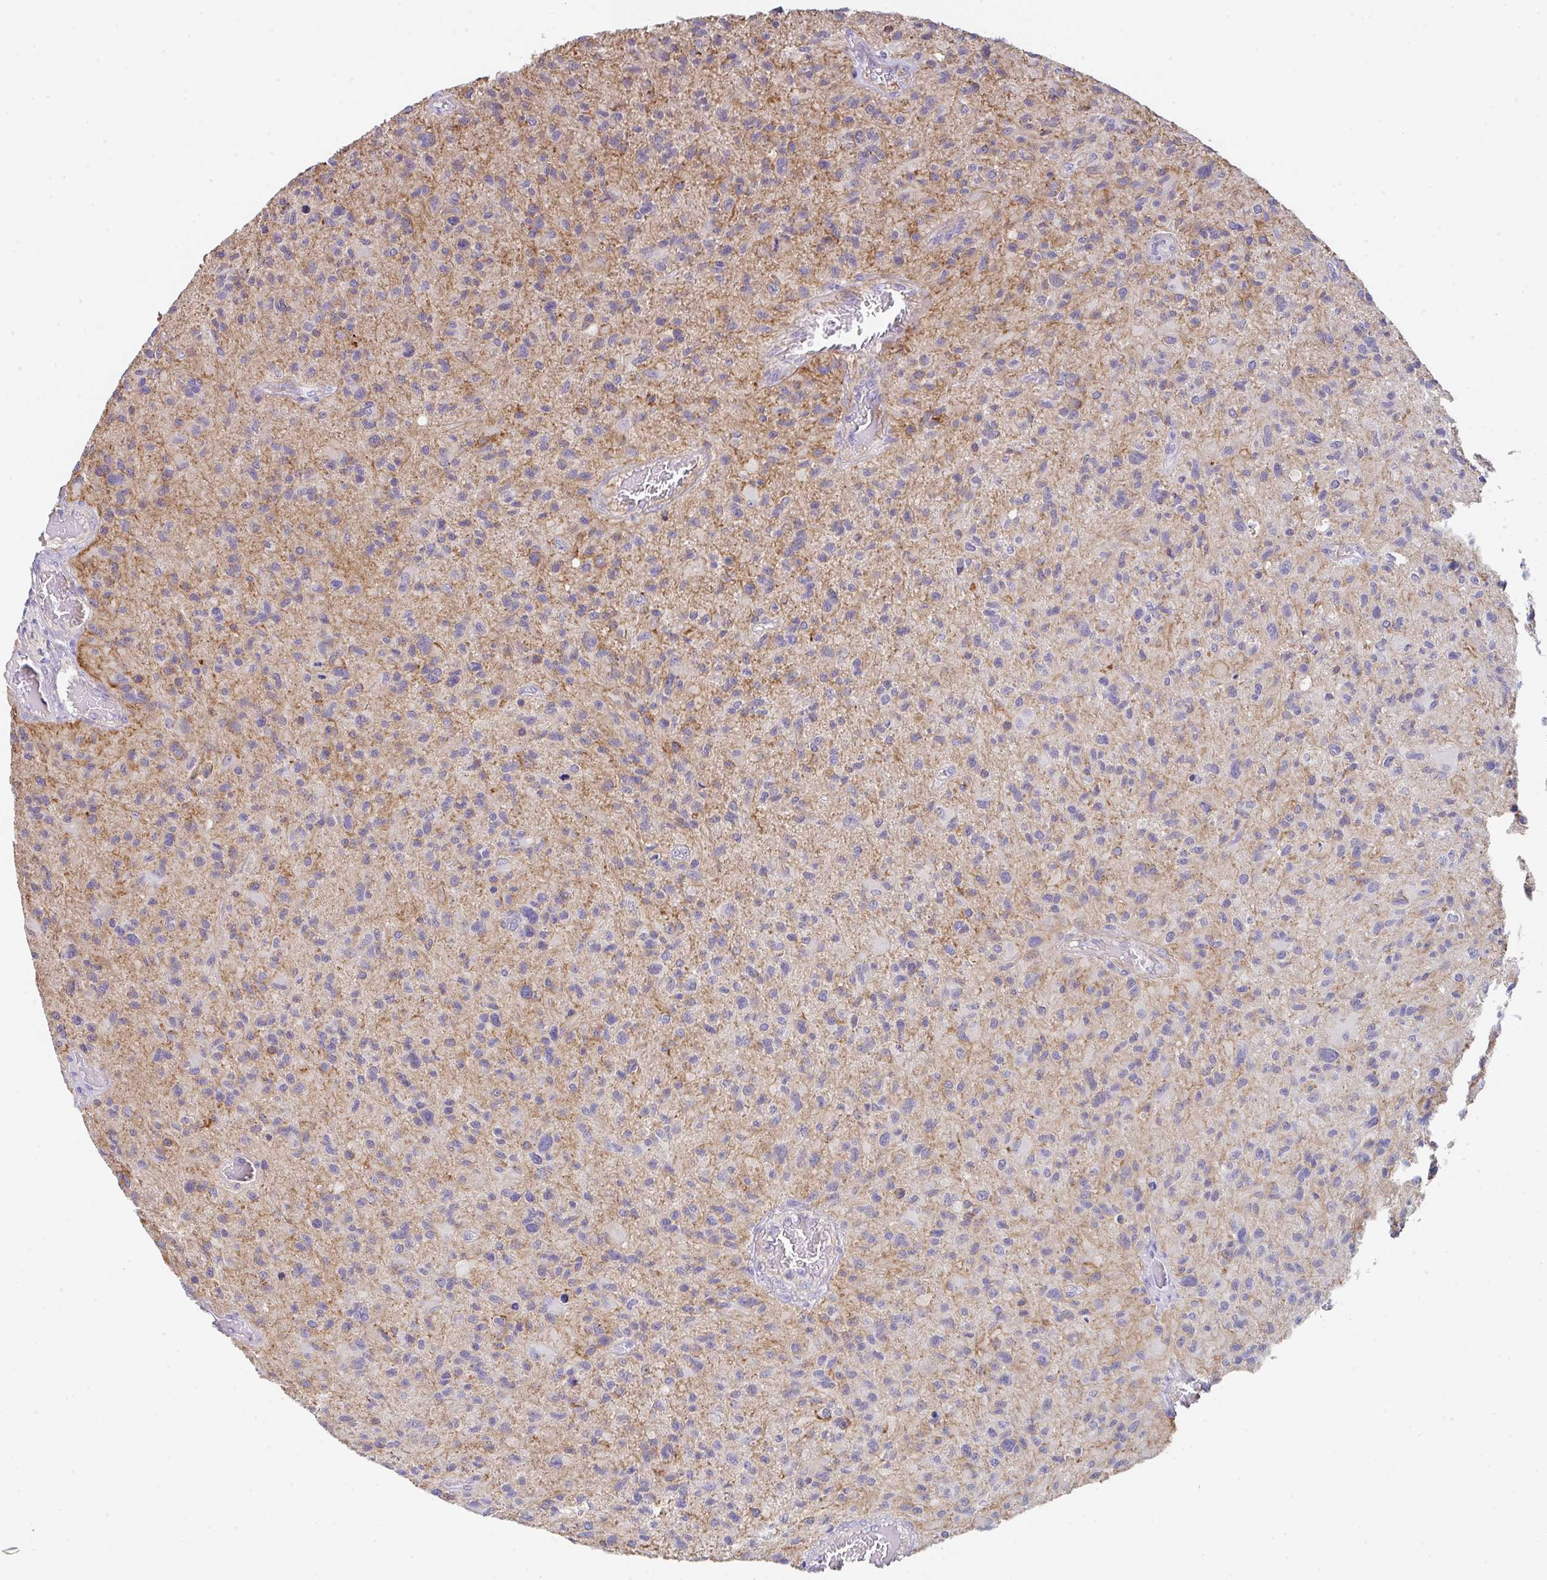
{"staining": {"intensity": "negative", "quantity": "none", "location": "none"}, "tissue": "glioma", "cell_type": "Tumor cells", "image_type": "cancer", "snomed": [{"axis": "morphology", "description": "Glioma, malignant, High grade"}, {"axis": "topography", "description": "Brain"}], "caption": "Protein analysis of glioma reveals no significant positivity in tumor cells.", "gene": "DBN1", "patient": {"sex": "female", "age": 70}}